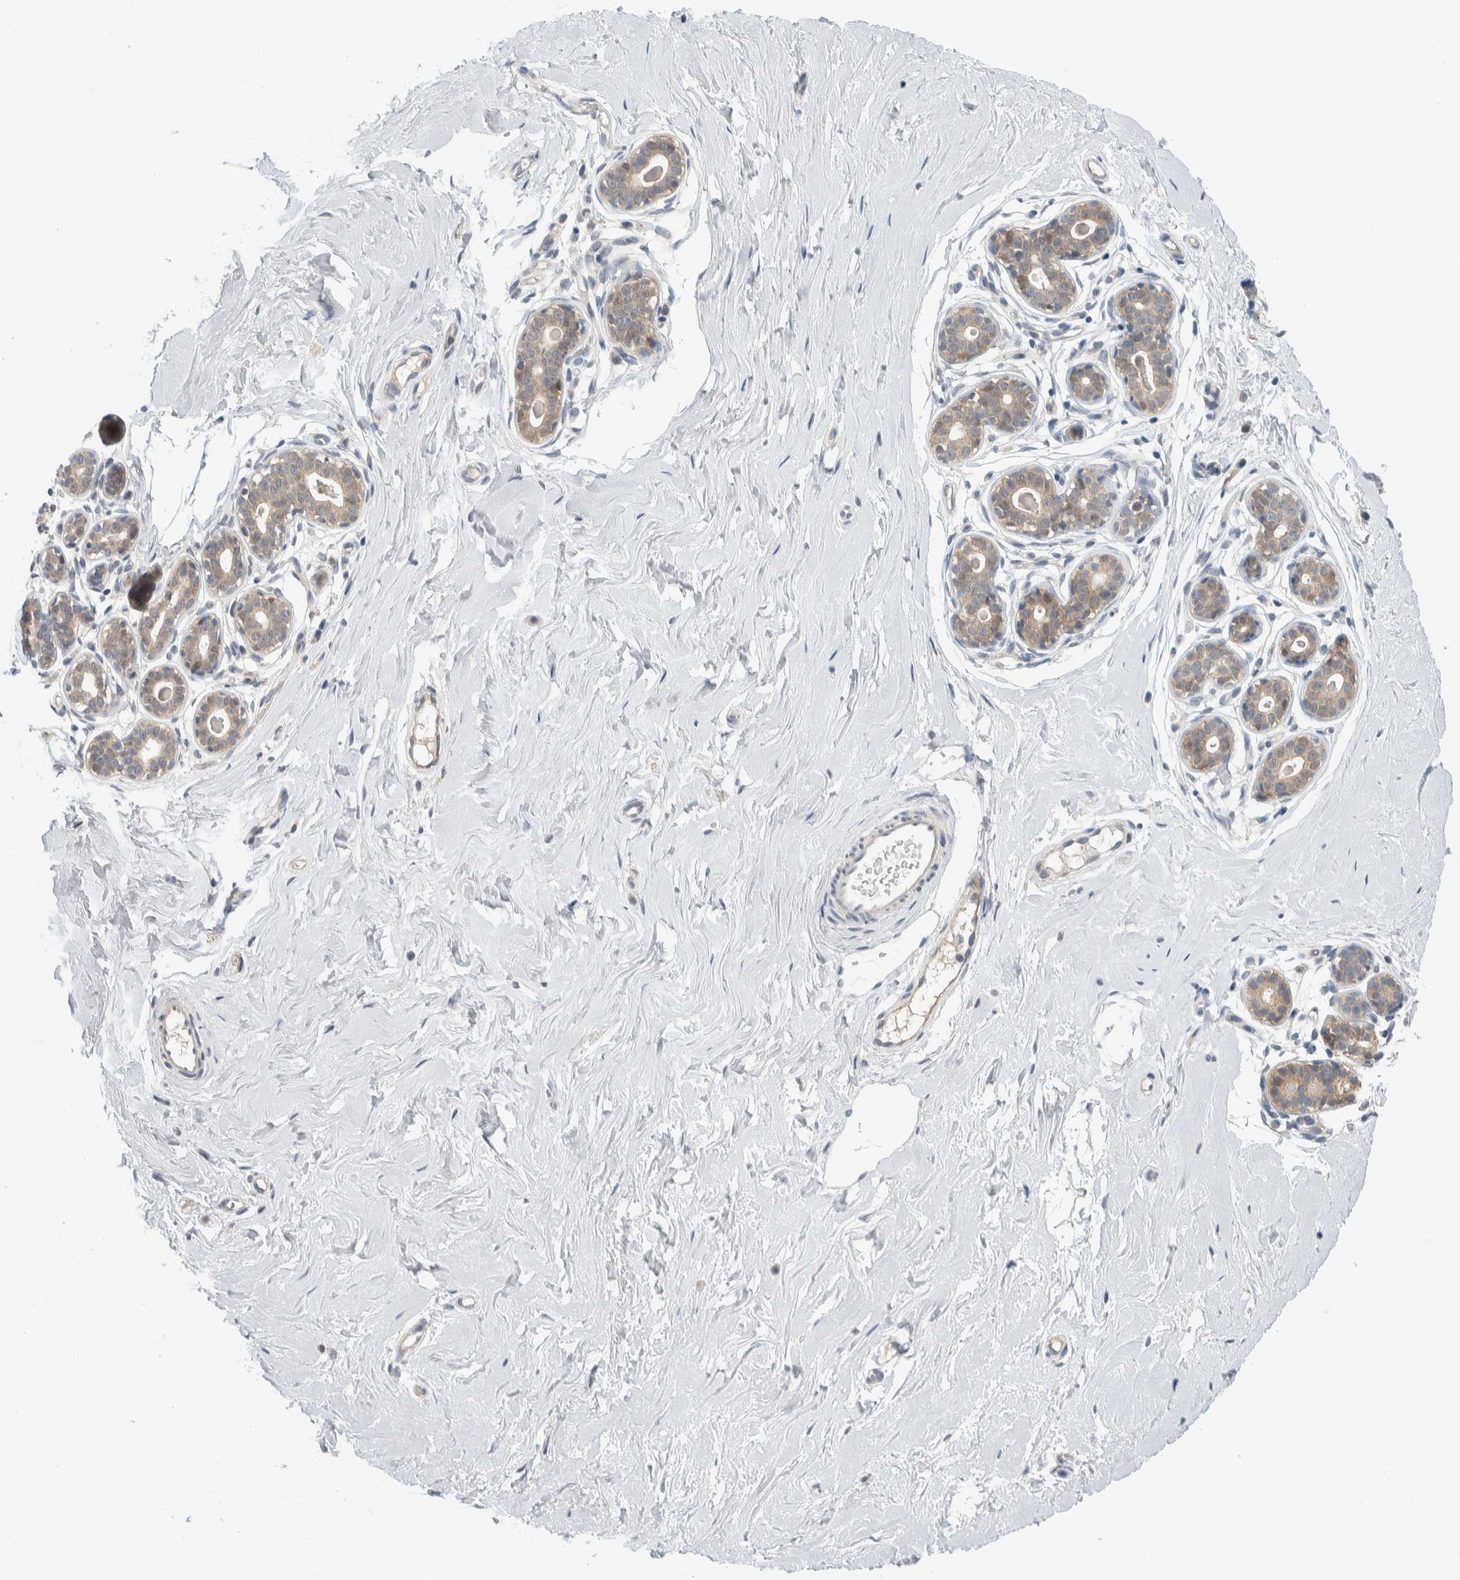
{"staining": {"intensity": "negative", "quantity": "none", "location": "none"}, "tissue": "breast", "cell_type": "Adipocytes", "image_type": "normal", "snomed": [{"axis": "morphology", "description": "Normal tissue, NOS"}, {"axis": "topography", "description": "Breast"}], "caption": "High magnification brightfield microscopy of normal breast stained with DAB (brown) and counterstained with hematoxylin (blue): adipocytes show no significant positivity. (Stains: DAB immunohistochemistry with hematoxylin counter stain, Microscopy: brightfield microscopy at high magnification).", "gene": "SHPK", "patient": {"sex": "female", "age": 23}}